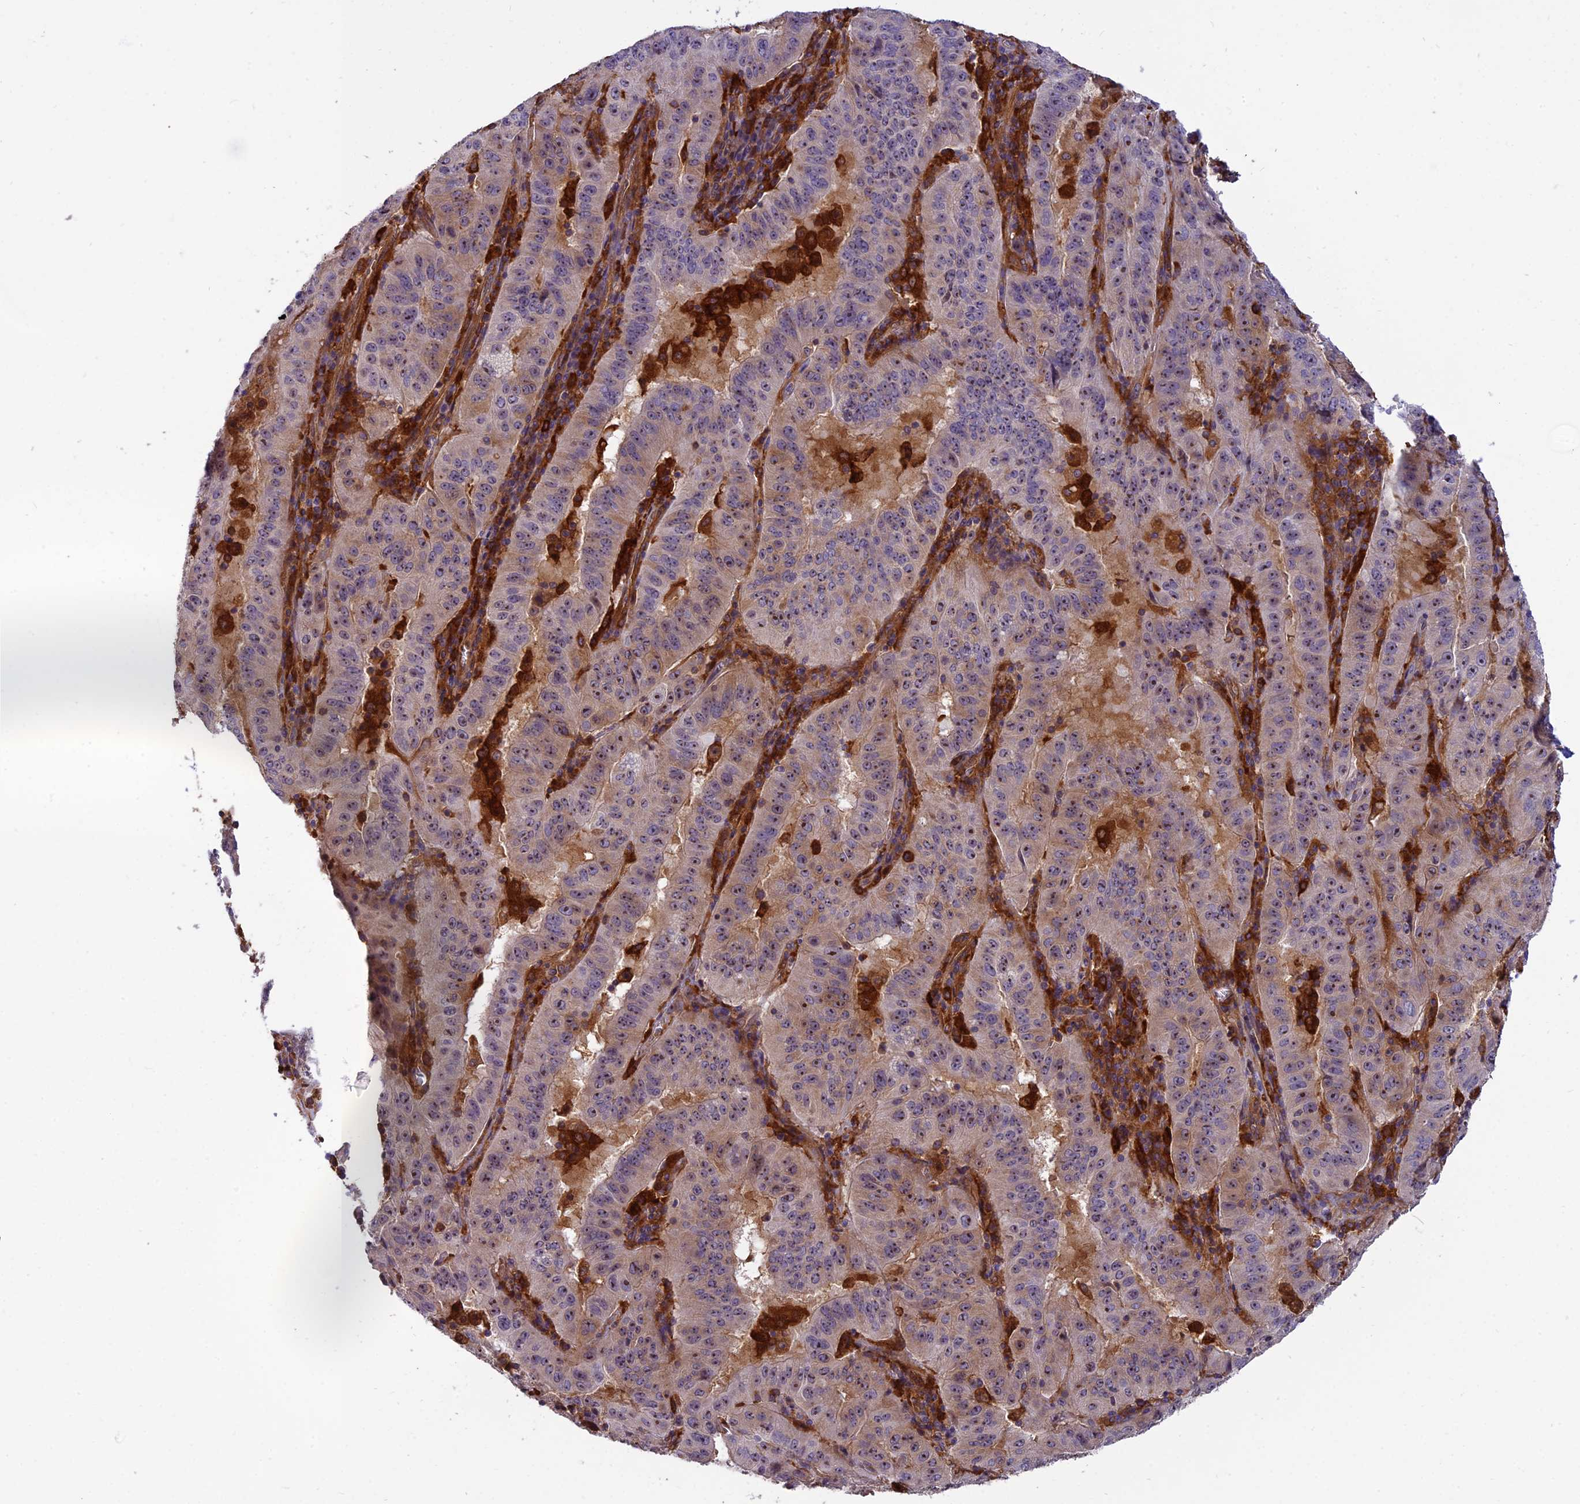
{"staining": {"intensity": "weak", "quantity": "25%-75%", "location": "cytoplasmic/membranous,nuclear"}, "tissue": "pancreatic cancer", "cell_type": "Tumor cells", "image_type": "cancer", "snomed": [{"axis": "morphology", "description": "Adenocarcinoma, NOS"}, {"axis": "topography", "description": "Pancreas"}], "caption": "Protein expression analysis of human pancreatic adenocarcinoma reveals weak cytoplasmic/membranous and nuclear staining in approximately 25%-75% of tumor cells. (DAB (3,3'-diaminobenzidine) = brown stain, brightfield microscopy at high magnification).", "gene": "EHBP1L1", "patient": {"sex": "male", "age": 63}}